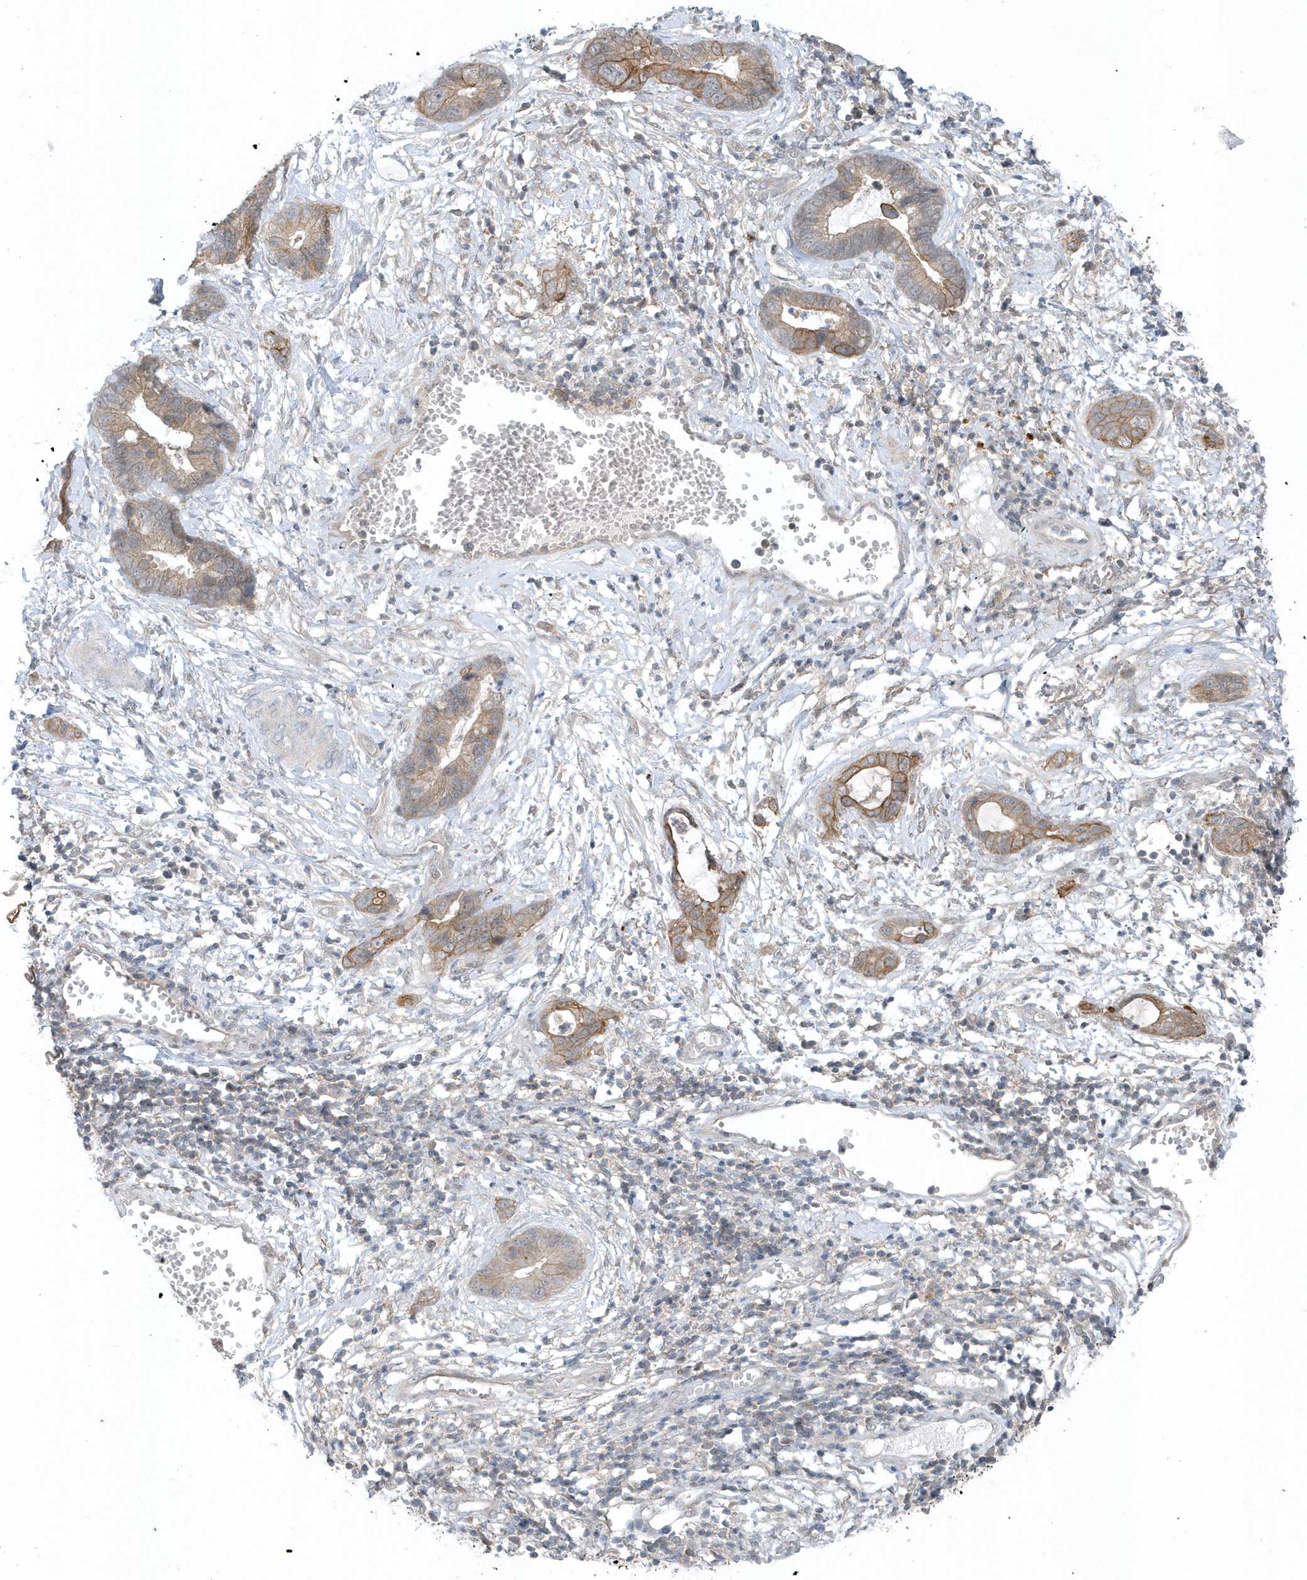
{"staining": {"intensity": "moderate", "quantity": ">75%", "location": "cytoplasmic/membranous"}, "tissue": "cervical cancer", "cell_type": "Tumor cells", "image_type": "cancer", "snomed": [{"axis": "morphology", "description": "Adenocarcinoma, NOS"}, {"axis": "topography", "description": "Cervix"}], "caption": "Immunohistochemical staining of cervical cancer reveals moderate cytoplasmic/membranous protein expression in about >75% of tumor cells.", "gene": "PARD3B", "patient": {"sex": "female", "age": 44}}